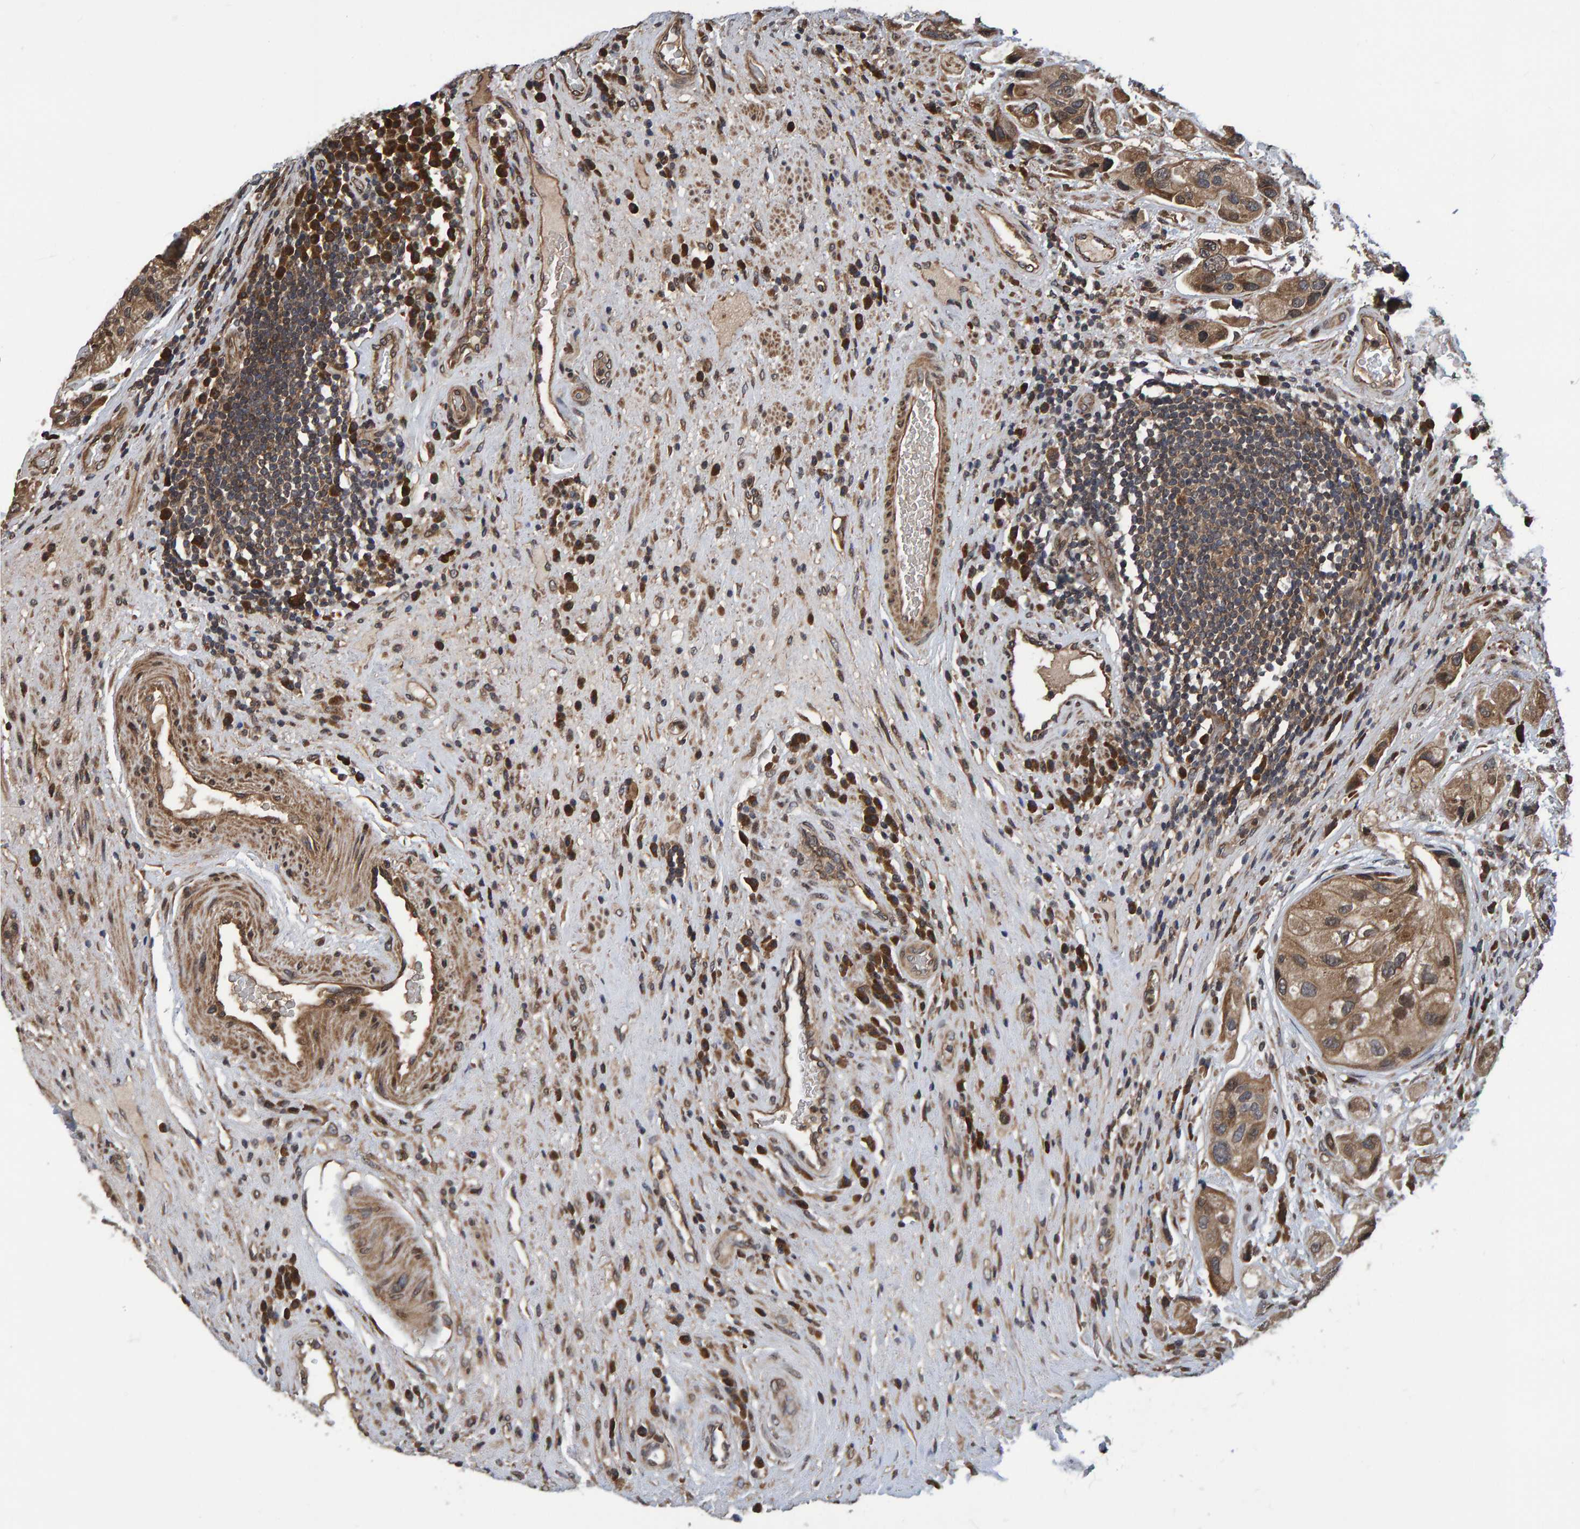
{"staining": {"intensity": "weak", "quantity": ">75%", "location": "cytoplasmic/membranous"}, "tissue": "urothelial cancer", "cell_type": "Tumor cells", "image_type": "cancer", "snomed": [{"axis": "morphology", "description": "Urothelial carcinoma, High grade"}, {"axis": "topography", "description": "Urinary bladder"}], "caption": "Brown immunohistochemical staining in high-grade urothelial carcinoma displays weak cytoplasmic/membranous positivity in about >75% of tumor cells.", "gene": "GAB2", "patient": {"sex": "female", "age": 64}}